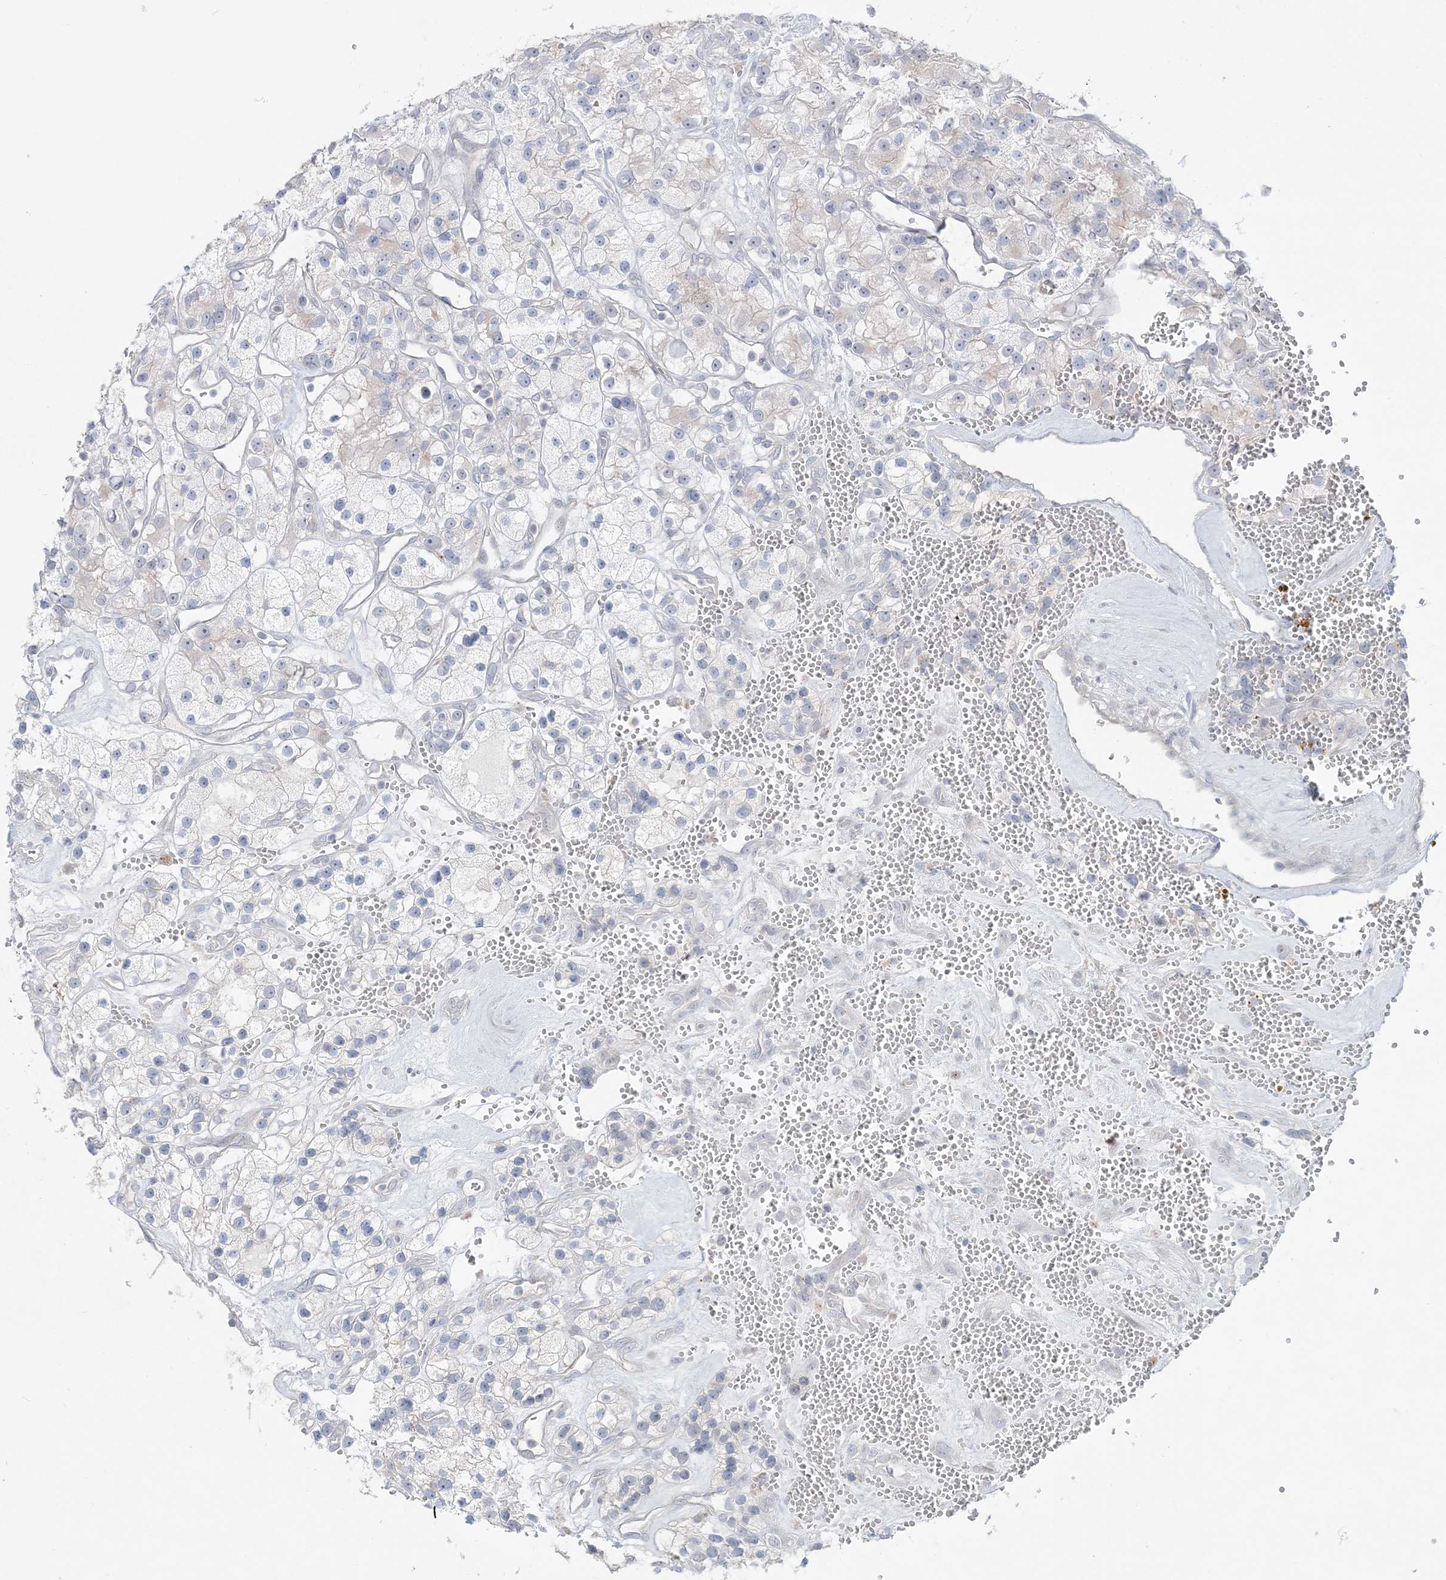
{"staining": {"intensity": "negative", "quantity": "none", "location": "none"}, "tissue": "renal cancer", "cell_type": "Tumor cells", "image_type": "cancer", "snomed": [{"axis": "morphology", "description": "Adenocarcinoma, NOS"}, {"axis": "topography", "description": "Kidney"}], "caption": "Immunohistochemistry (IHC) of human renal adenocarcinoma exhibits no positivity in tumor cells.", "gene": "SH3BP4", "patient": {"sex": "female", "age": 57}}